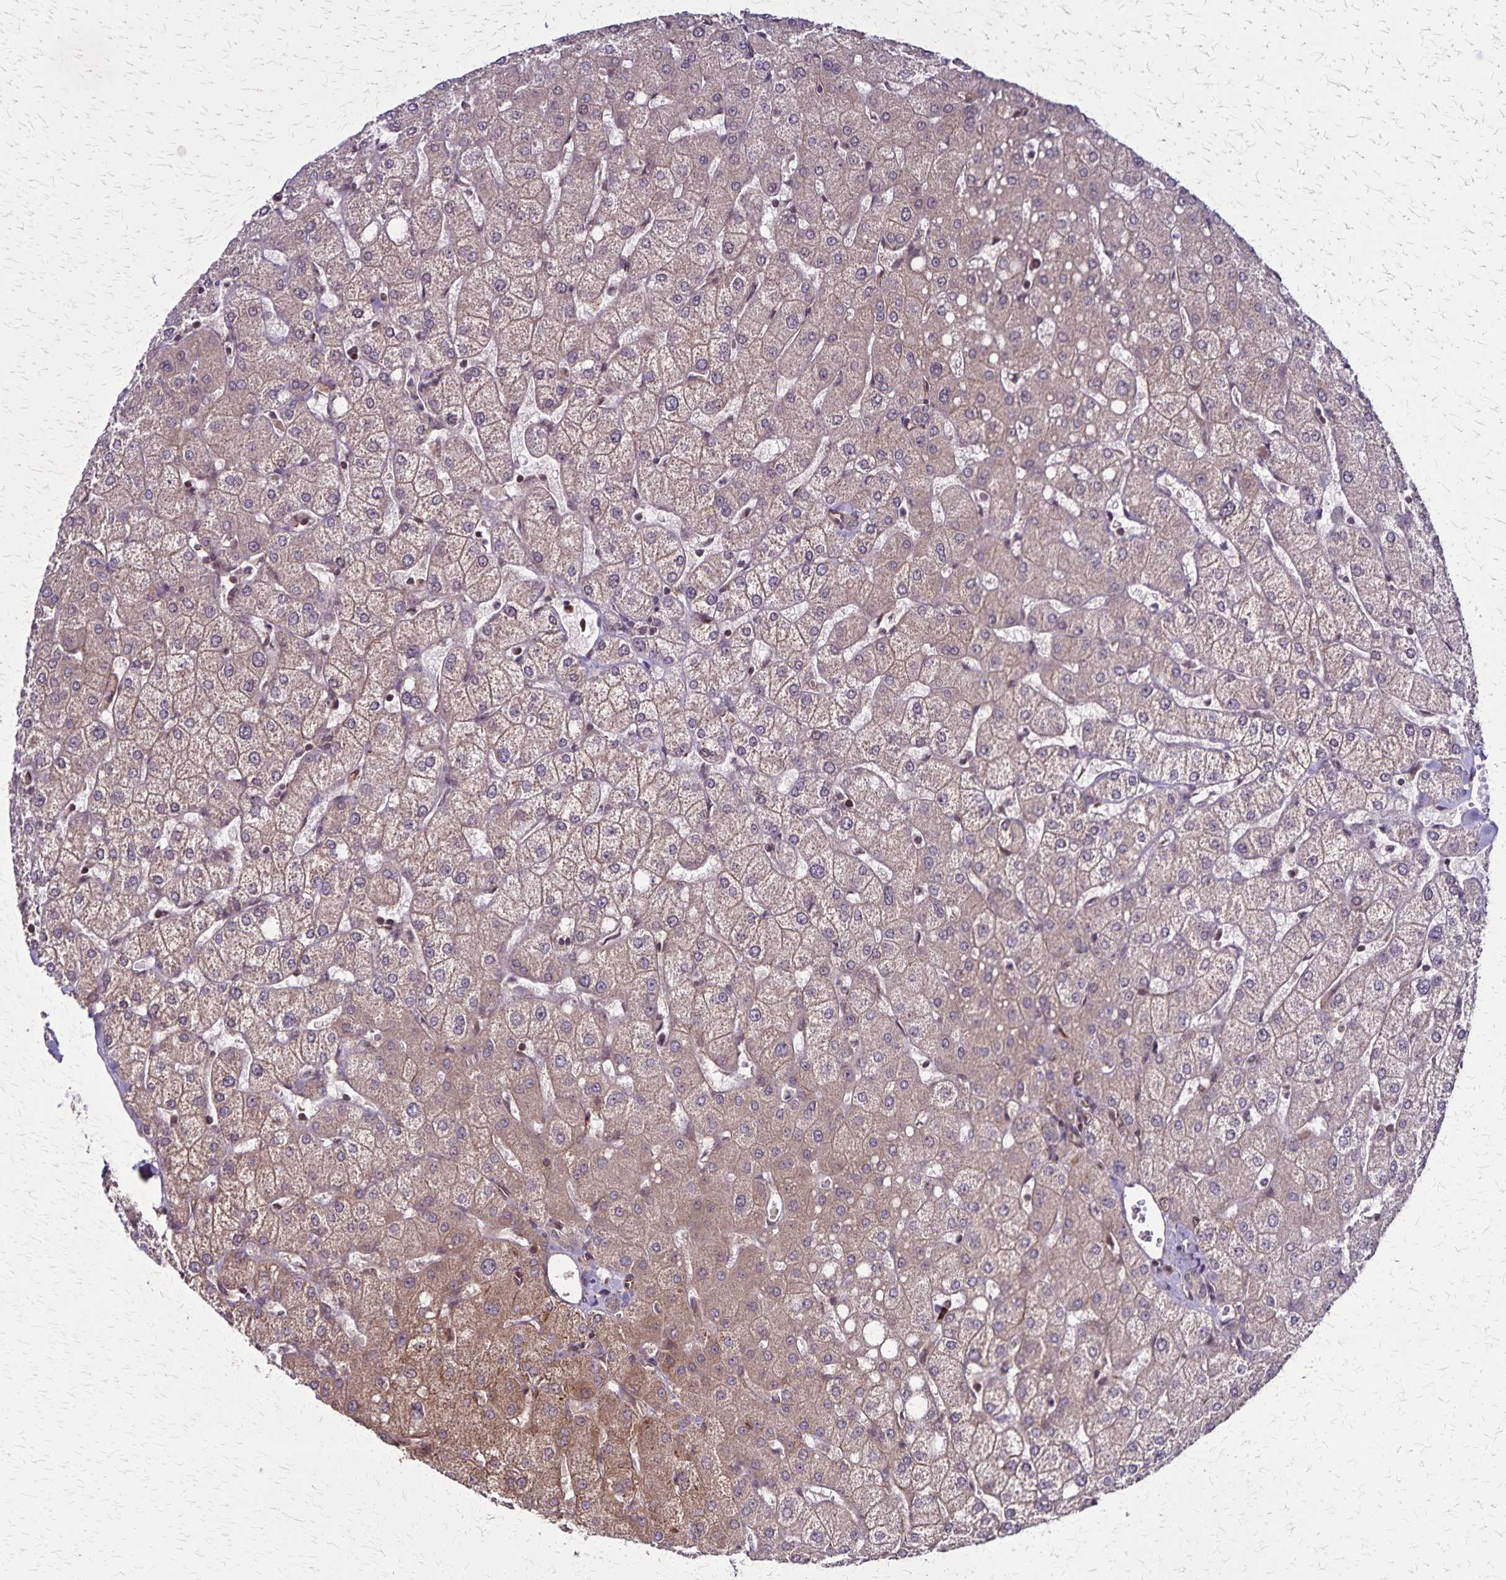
{"staining": {"intensity": "negative", "quantity": "none", "location": "none"}, "tissue": "liver", "cell_type": "Cholangiocytes", "image_type": "normal", "snomed": [{"axis": "morphology", "description": "Normal tissue, NOS"}, {"axis": "topography", "description": "Liver"}], "caption": "A high-resolution histopathology image shows IHC staining of normal liver, which reveals no significant expression in cholangiocytes. (Stains: DAB (3,3'-diaminobenzidine) immunohistochemistry (IHC) with hematoxylin counter stain, Microscopy: brightfield microscopy at high magnification).", "gene": "NFS1", "patient": {"sex": "female", "age": 54}}